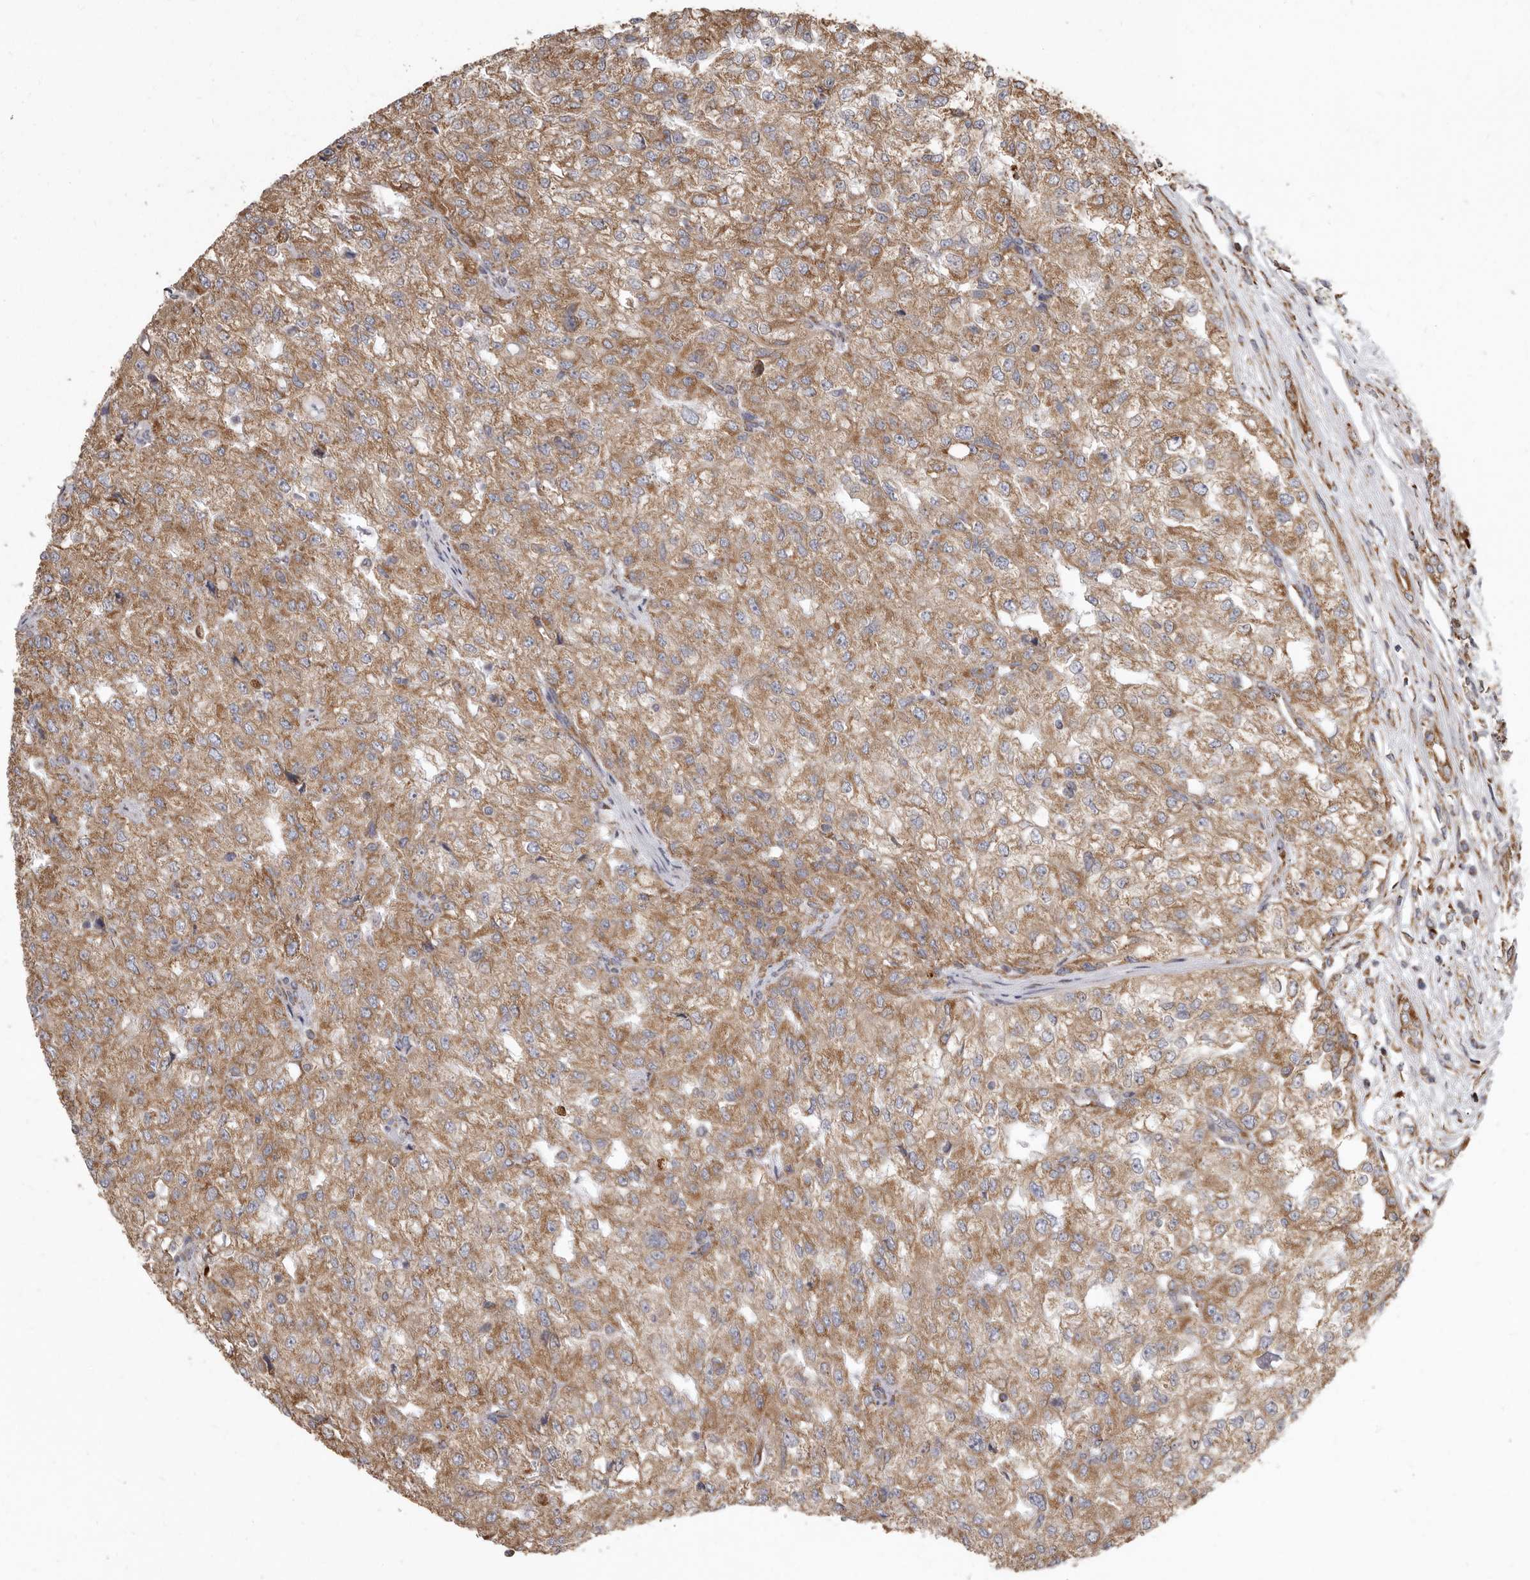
{"staining": {"intensity": "moderate", "quantity": ">75%", "location": "cytoplasmic/membranous"}, "tissue": "renal cancer", "cell_type": "Tumor cells", "image_type": "cancer", "snomed": [{"axis": "morphology", "description": "Adenocarcinoma, NOS"}, {"axis": "topography", "description": "Kidney"}], "caption": "The photomicrograph exhibits a brown stain indicating the presence of a protein in the cytoplasmic/membranous of tumor cells in adenocarcinoma (renal).", "gene": "CDK5RAP3", "patient": {"sex": "female", "age": 54}}